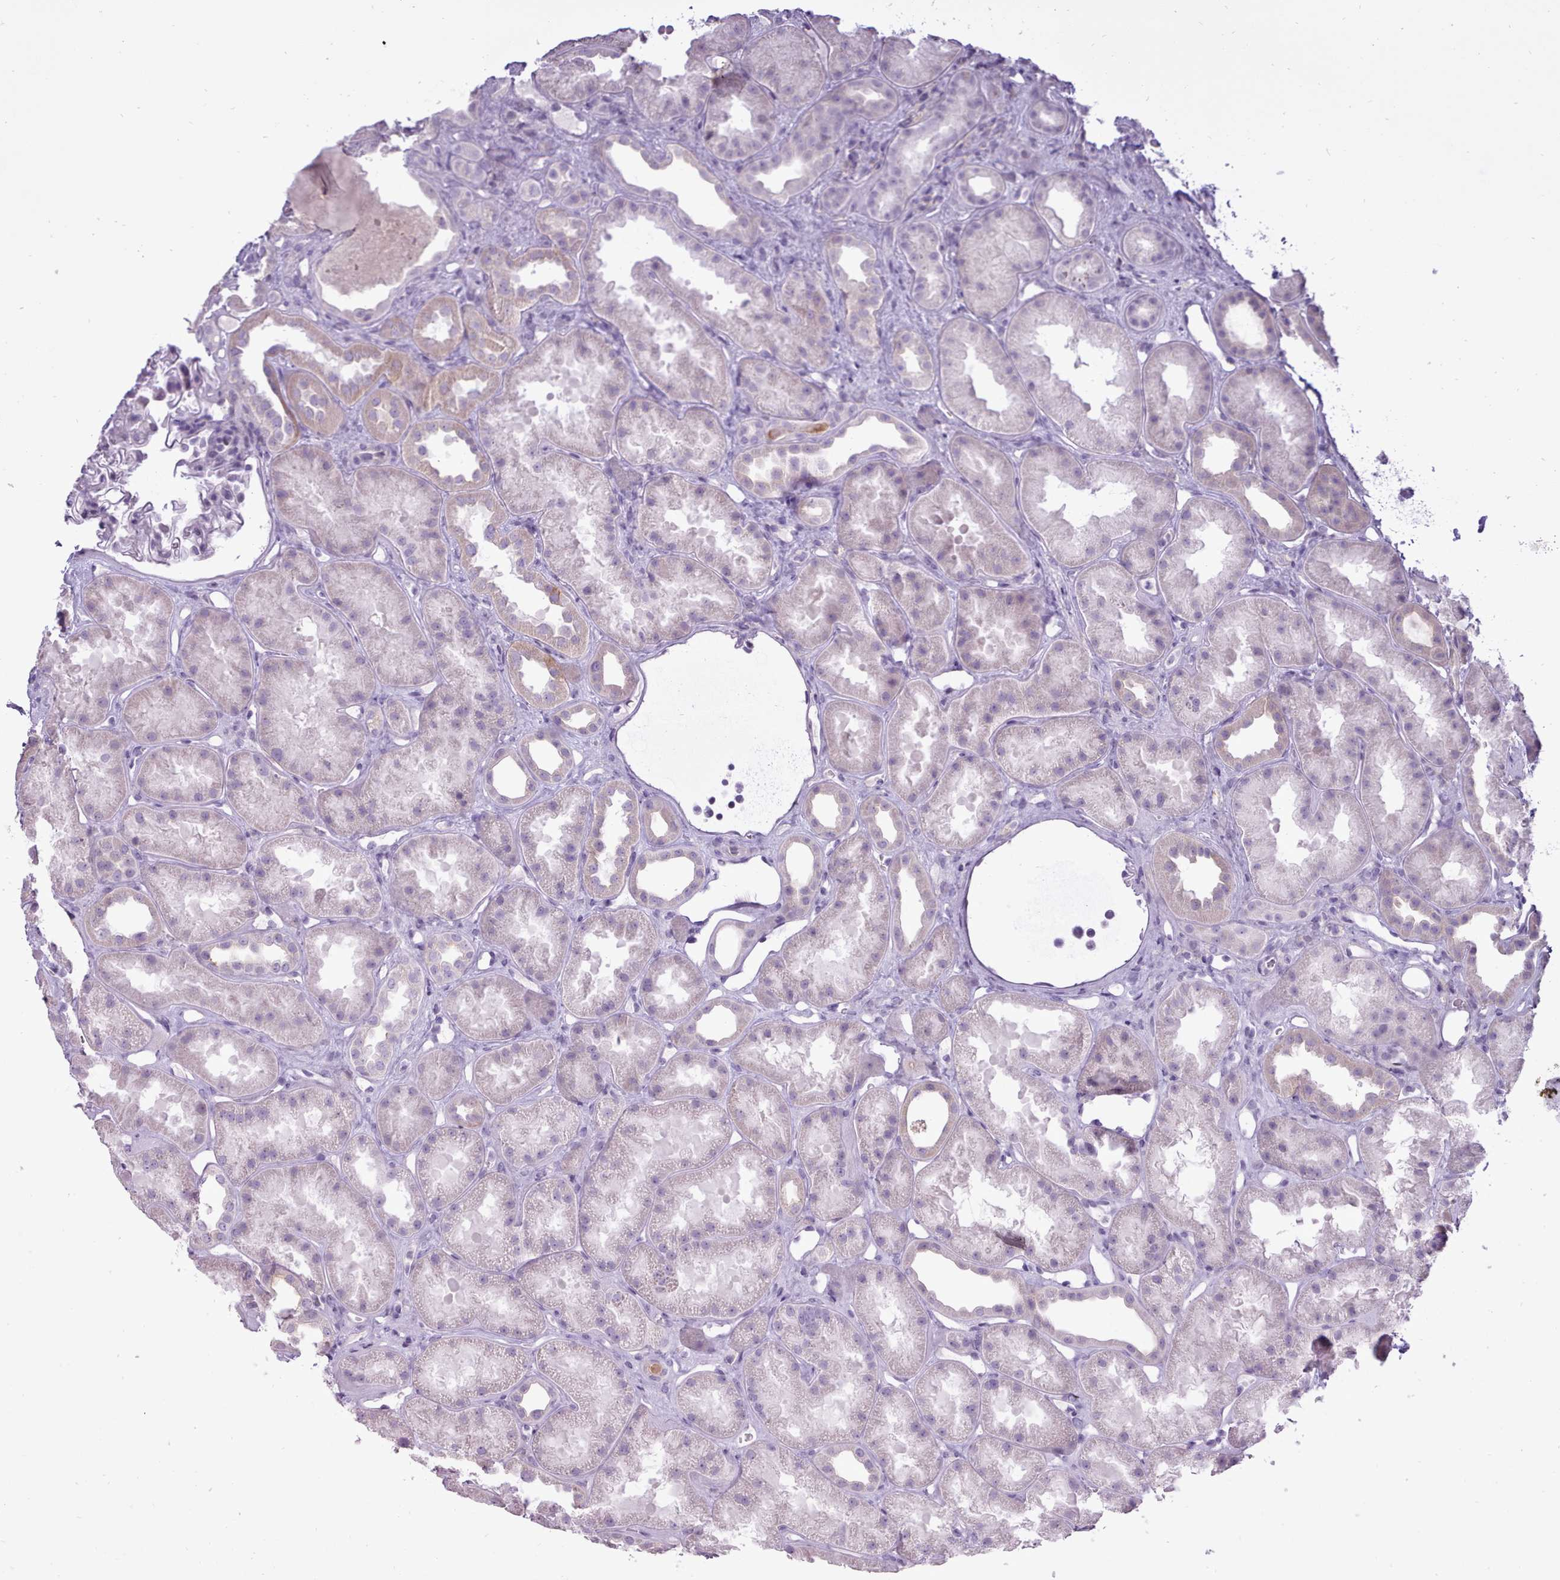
{"staining": {"intensity": "negative", "quantity": "none", "location": "none"}, "tissue": "kidney", "cell_type": "Cells in glomeruli", "image_type": "normal", "snomed": [{"axis": "morphology", "description": "Normal tissue, NOS"}, {"axis": "topography", "description": "Kidney"}], "caption": "An immunohistochemistry (IHC) image of unremarkable kidney is shown. There is no staining in cells in glomeruli of kidney.", "gene": "BDKRB2", "patient": {"sex": "male", "age": 61}}